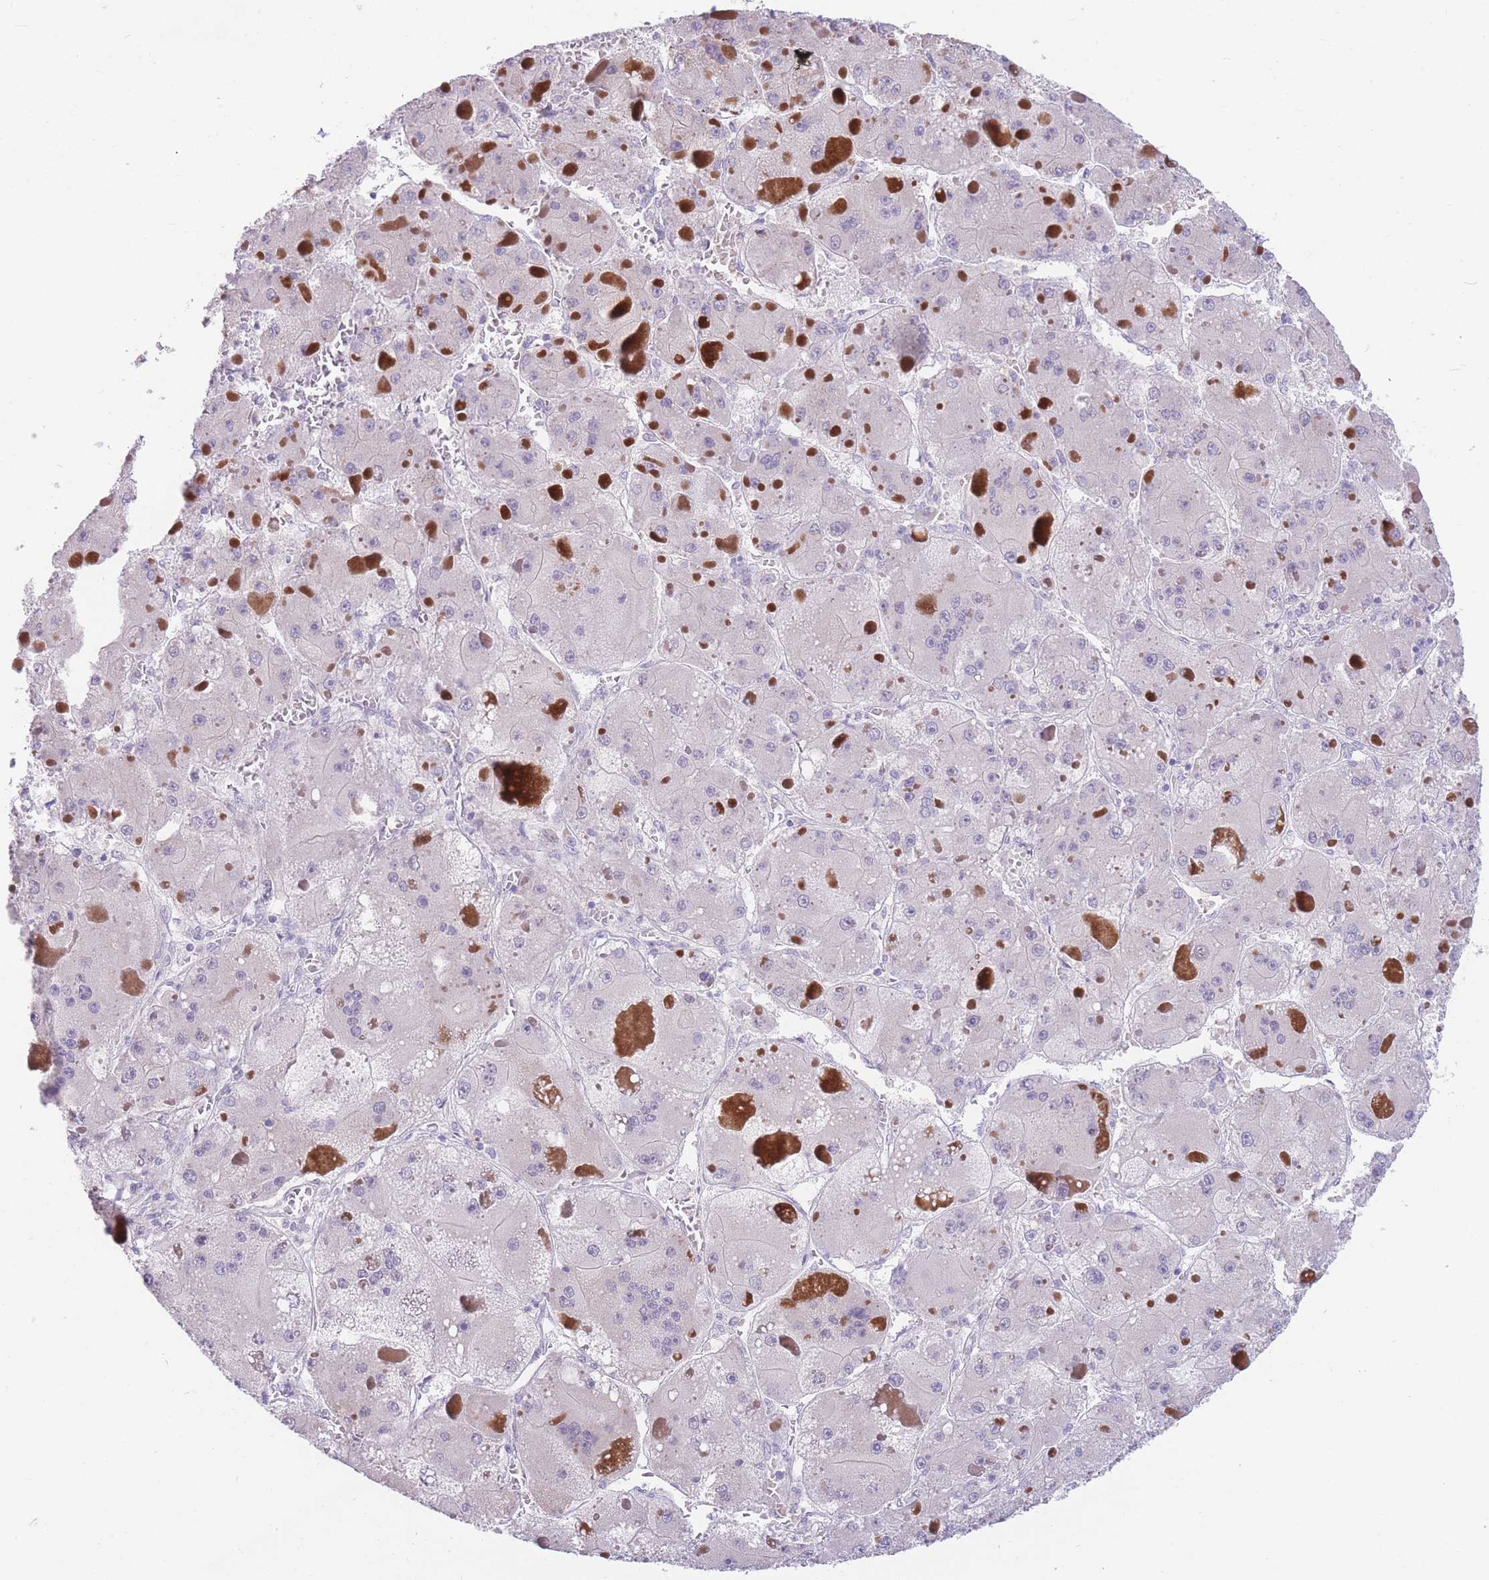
{"staining": {"intensity": "negative", "quantity": "none", "location": "none"}, "tissue": "liver cancer", "cell_type": "Tumor cells", "image_type": "cancer", "snomed": [{"axis": "morphology", "description": "Carcinoma, Hepatocellular, NOS"}, {"axis": "topography", "description": "Liver"}], "caption": "The immunohistochemistry (IHC) image has no significant expression in tumor cells of liver cancer (hepatocellular carcinoma) tissue.", "gene": "SHCBP1", "patient": {"sex": "female", "age": 73}}